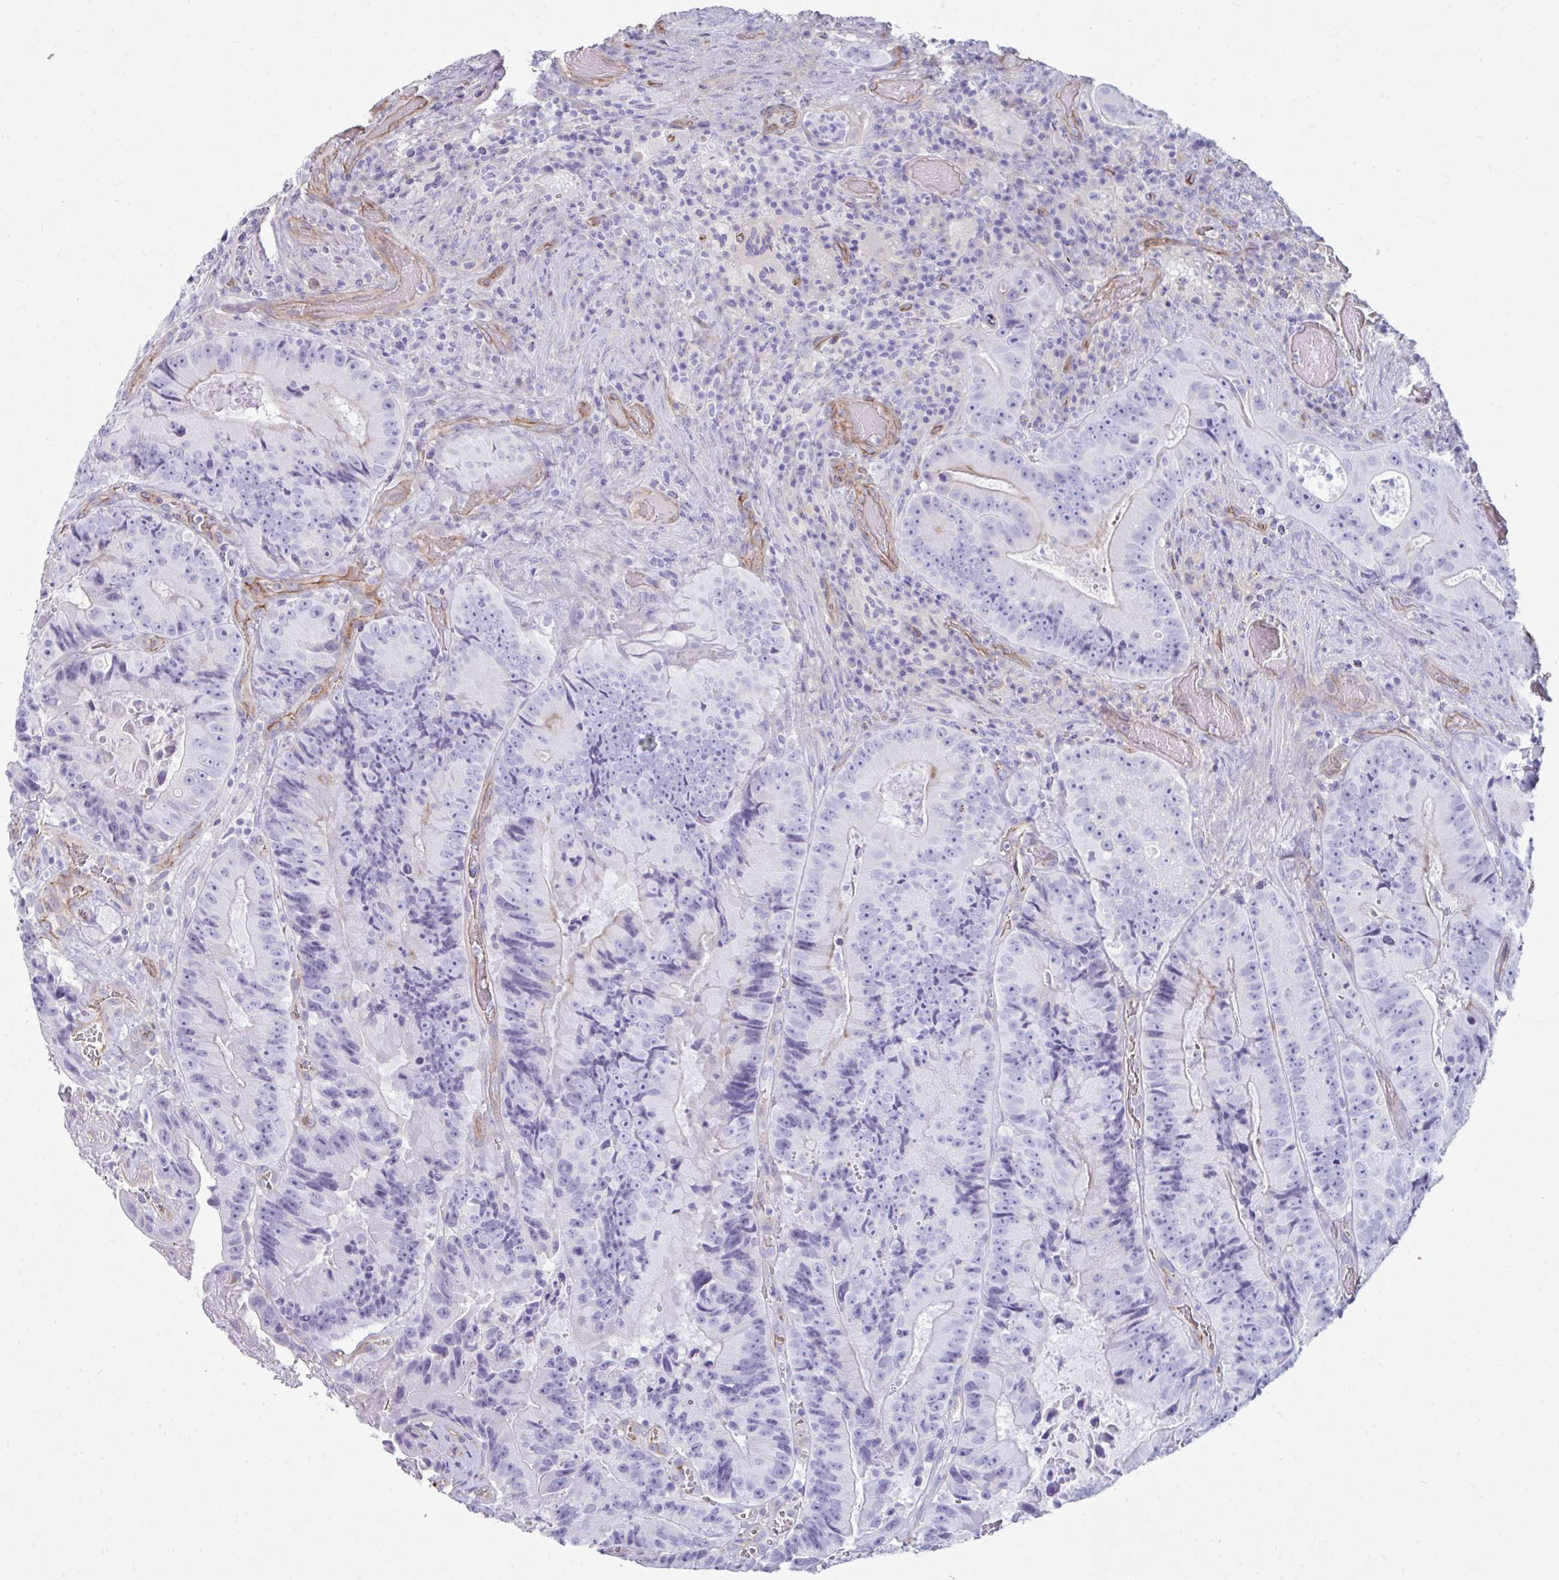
{"staining": {"intensity": "negative", "quantity": "none", "location": "none"}, "tissue": "colorectal cancer", "cell_type": "Tumor cells", "image_type": "cancer", "snomed": [{"axis": "morphology", "description": "Adenocarcinoma, NOS"}, {"axis": "topography", "description": "Colon"}], "caption": "Immunohistochemistry (IHC) of human adenocarcinoma (colorectal) reveals no staining in tumor cells. (Stains: DAB (3,3'-diaminobenzidine) immunohistochemistry with hematoxylin counter stain, Microscopy: brightfield microscopy at high magnification).", "gene": "UBL3", "patient": {"sex": "female", "age": 86}}